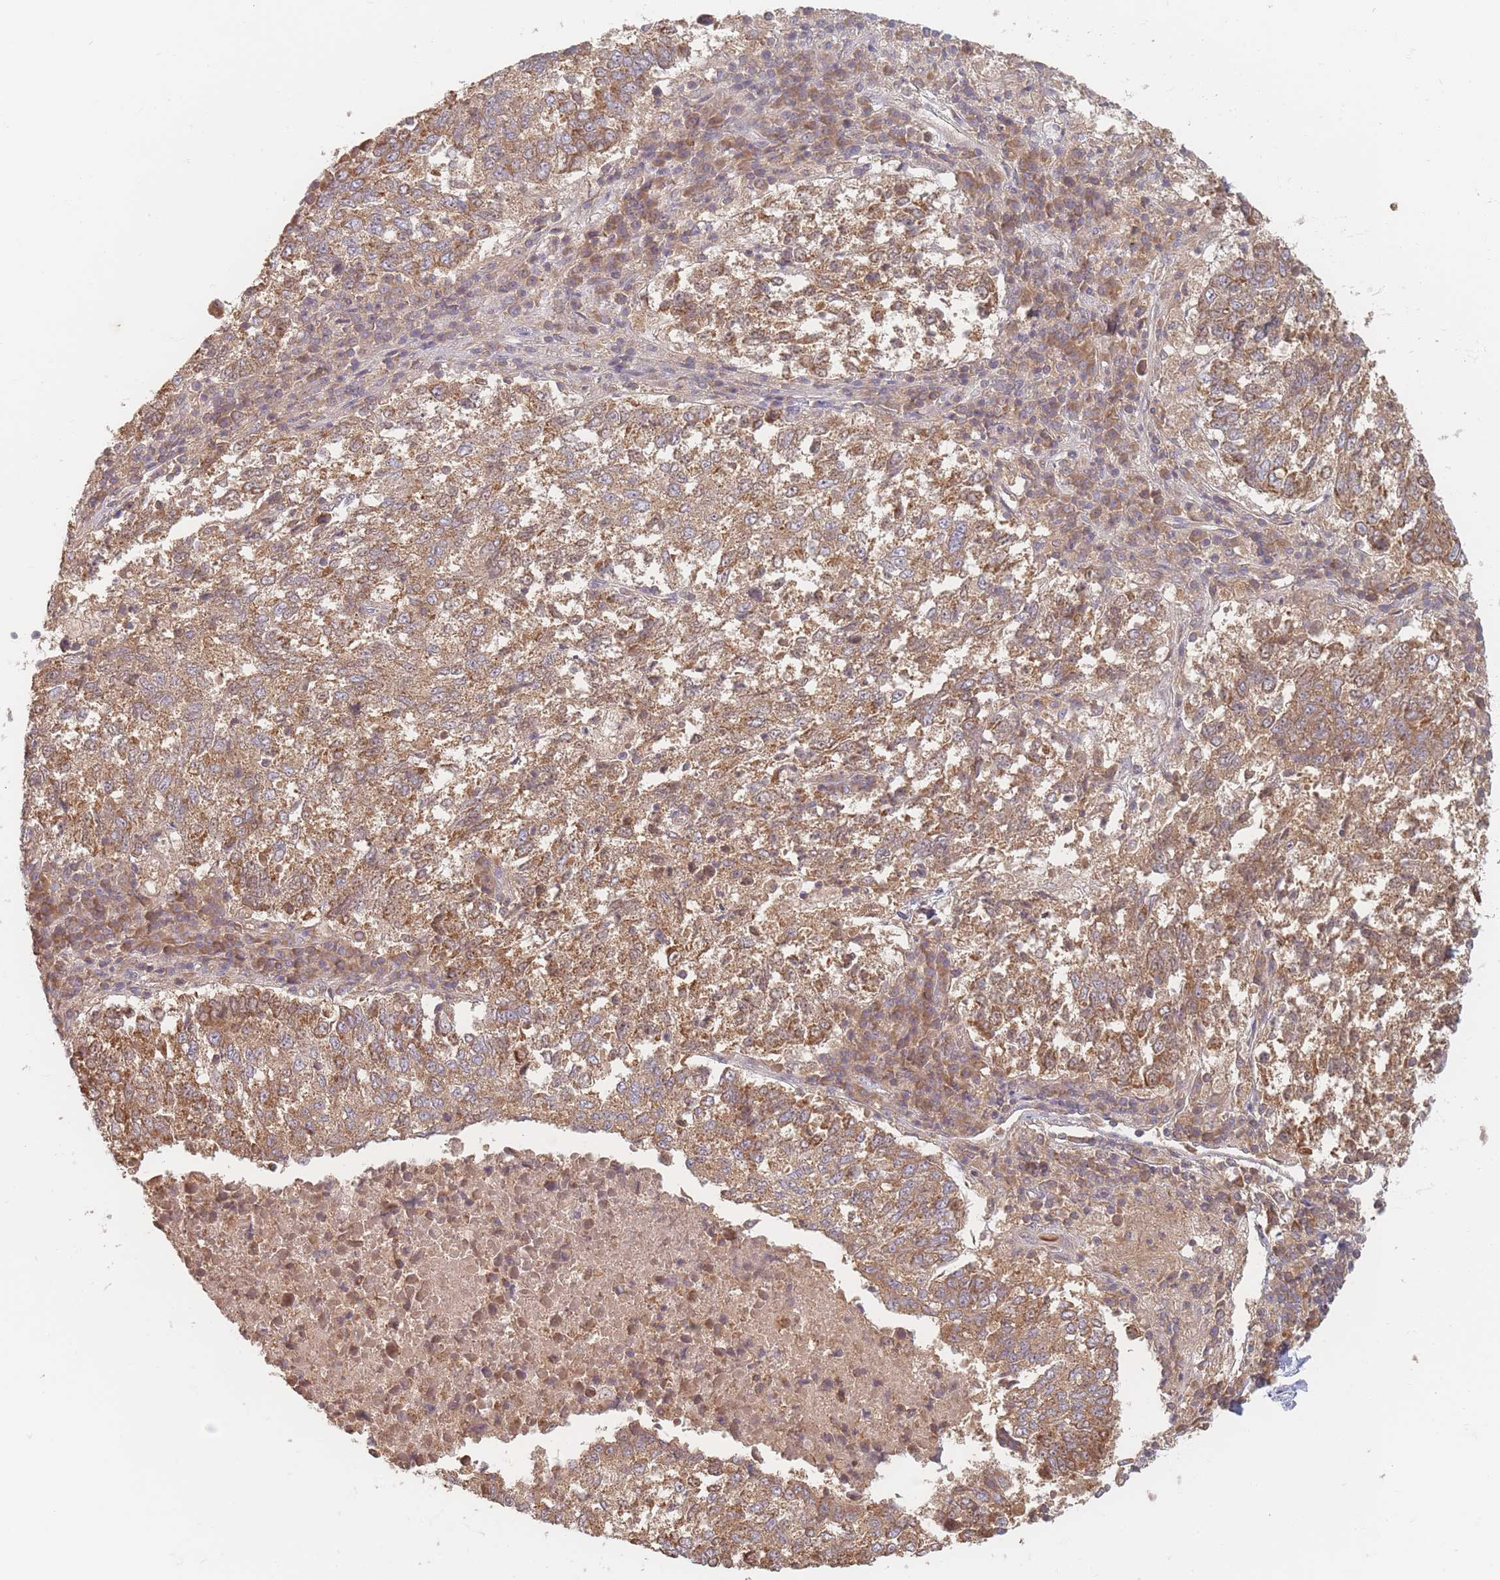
{"staining": {"intensity": "moderate", "quantity": ">75%", "location": "cytoplasmic/membranous"}, "tissue": "lung cancer", "cell_type": "Tumor cells", "image_type": "cancer", "snomed": [{"axis": "morphology", "description": "Squamous cell carcinoma, NOS"}, {"axis": "topography", "description": "Lung"}], "caption": "Moderate cytoplasmic/membranous staining is present in about >75% of tumor cells in lung cancer.", "gene": "SLC35F3", "patient": {"sex": "male", "age": 73}}